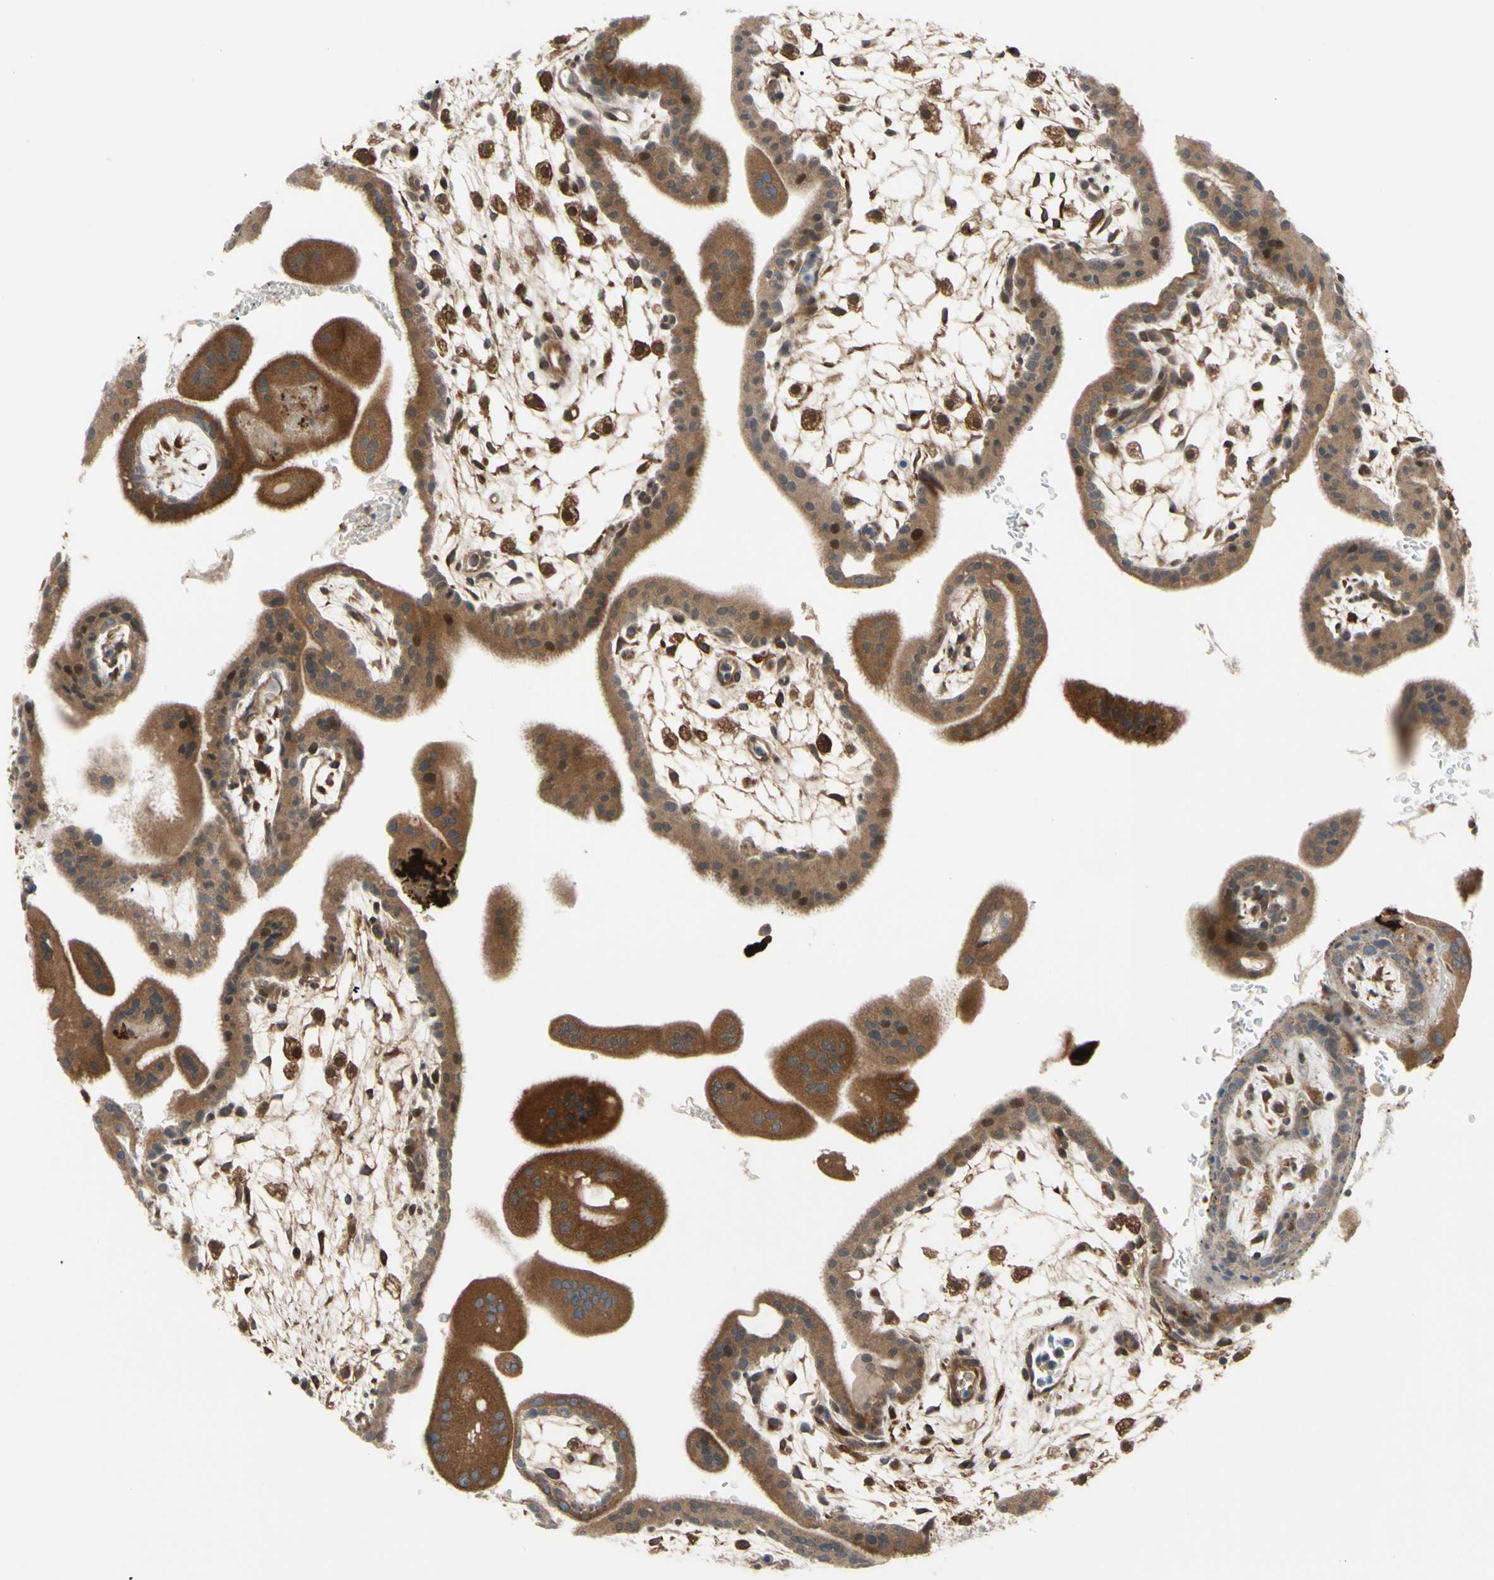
{"staining": {"intensity": "strong", "quantity": ">75%", "location": "cytoplasmic/membranous"}, "tissue": "placenta", "cell_type": "Decidual cells", "image_type": "normal", "snomed": [{"axis": "morphology", "description": "Normal tissue, NOS"}, {"axis": "topography", "description": "Placenta"}], "caption": "A high amount of strong cytoplasmic/membranous positivity is present in about >75% of decidual cells in normal placenta.", "gene": "PRAF2", "patient": {"sex": "female", "age": 35}}